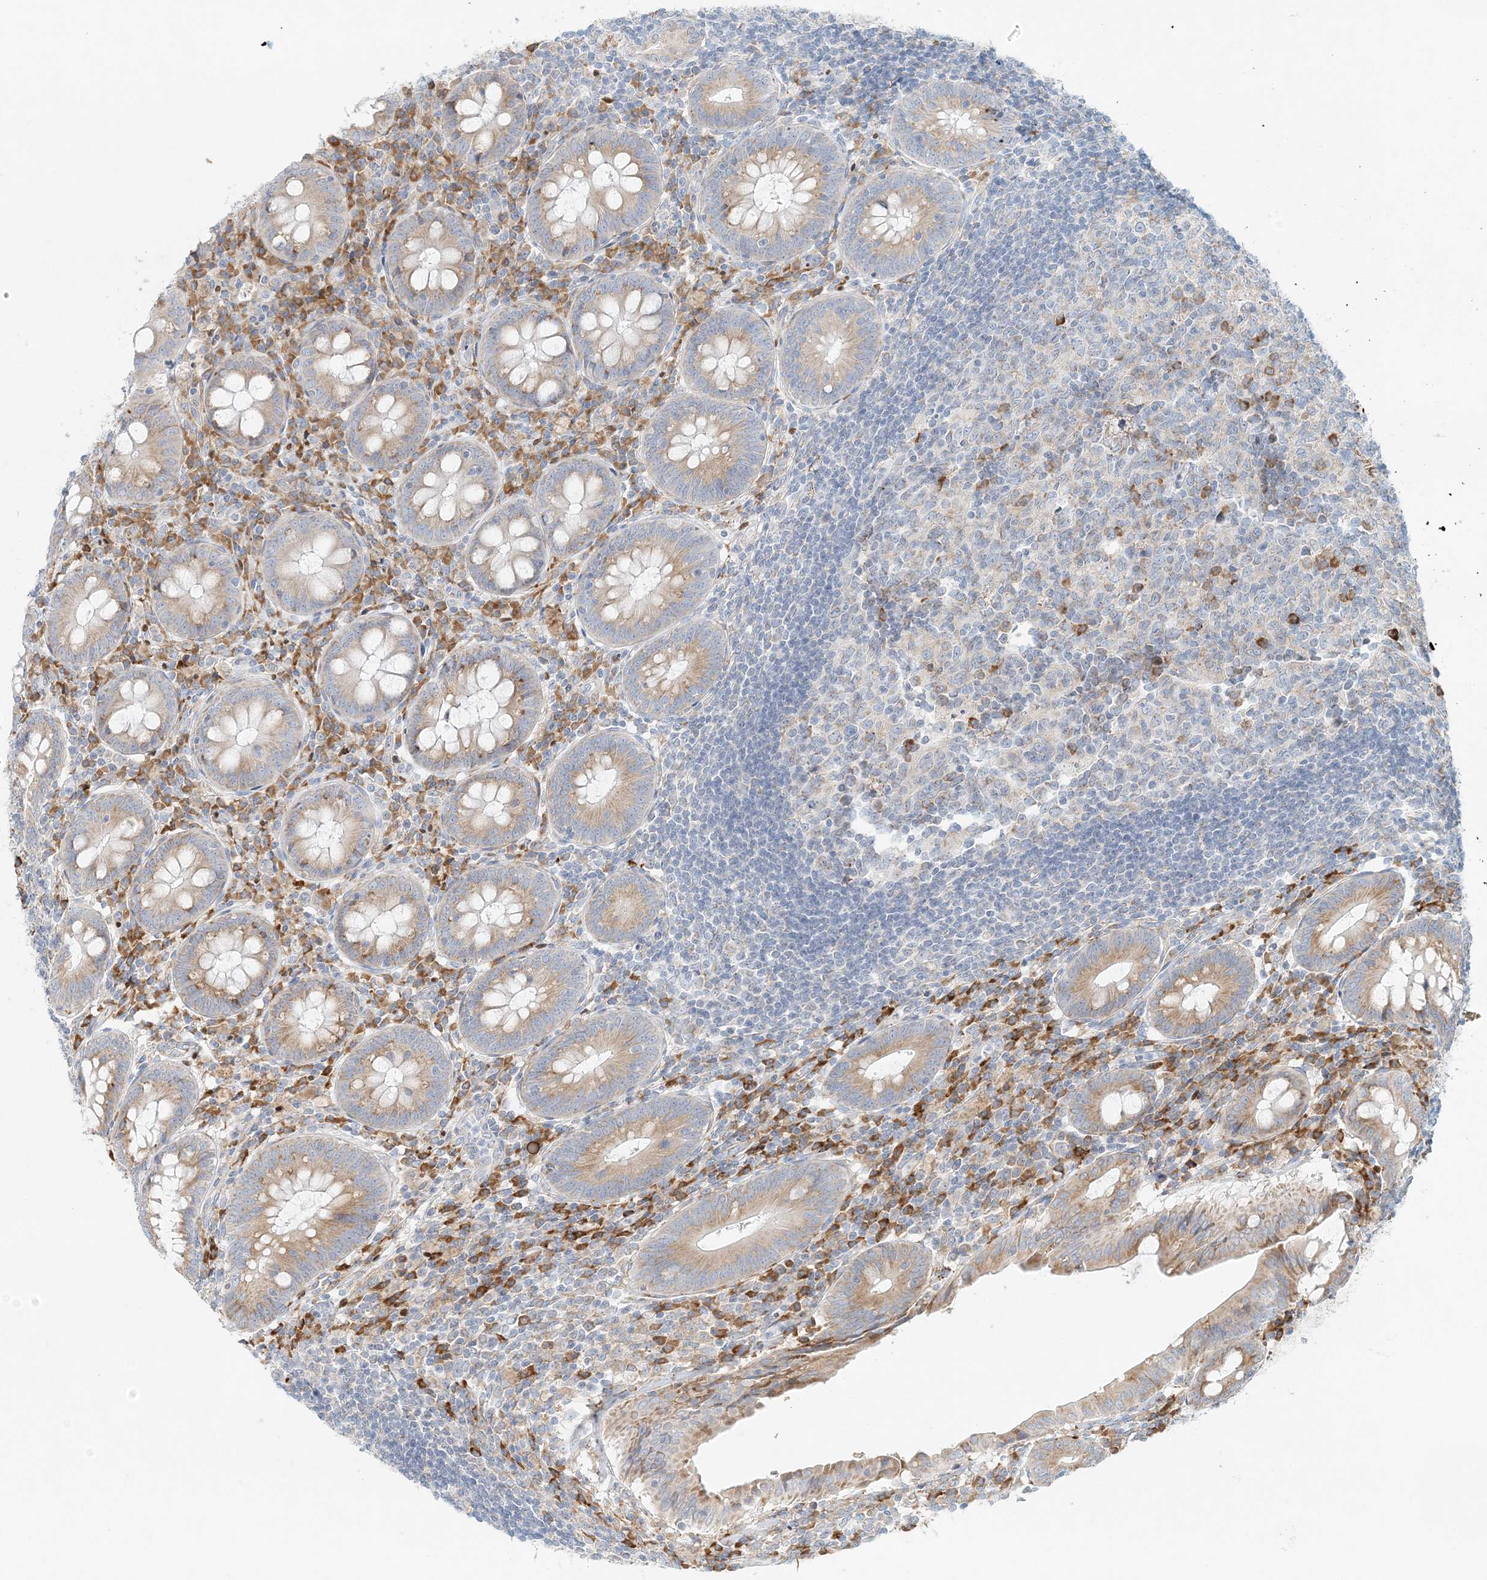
{"staining": {"intensity": "moderate", "quantity": ">75%", "location": "cytoplasmic/membranous"}, "tissue": "appendix", "cell_type": "Glandular cells", "image_type": "normal", "snomed": [{"axis": "morphology", "description": "Normal tissue, NOS"}, {"axis": "topography", "description": "Appendix"}], "caption": "There is medium levels of moderate cytoplasmic/membranous staining in glandular cells of benign appendix, as demonstrated by immunohistochemical staining (brown color).", "gene": "STK11IP", "patient": {"sex": "female", "age": 54}}